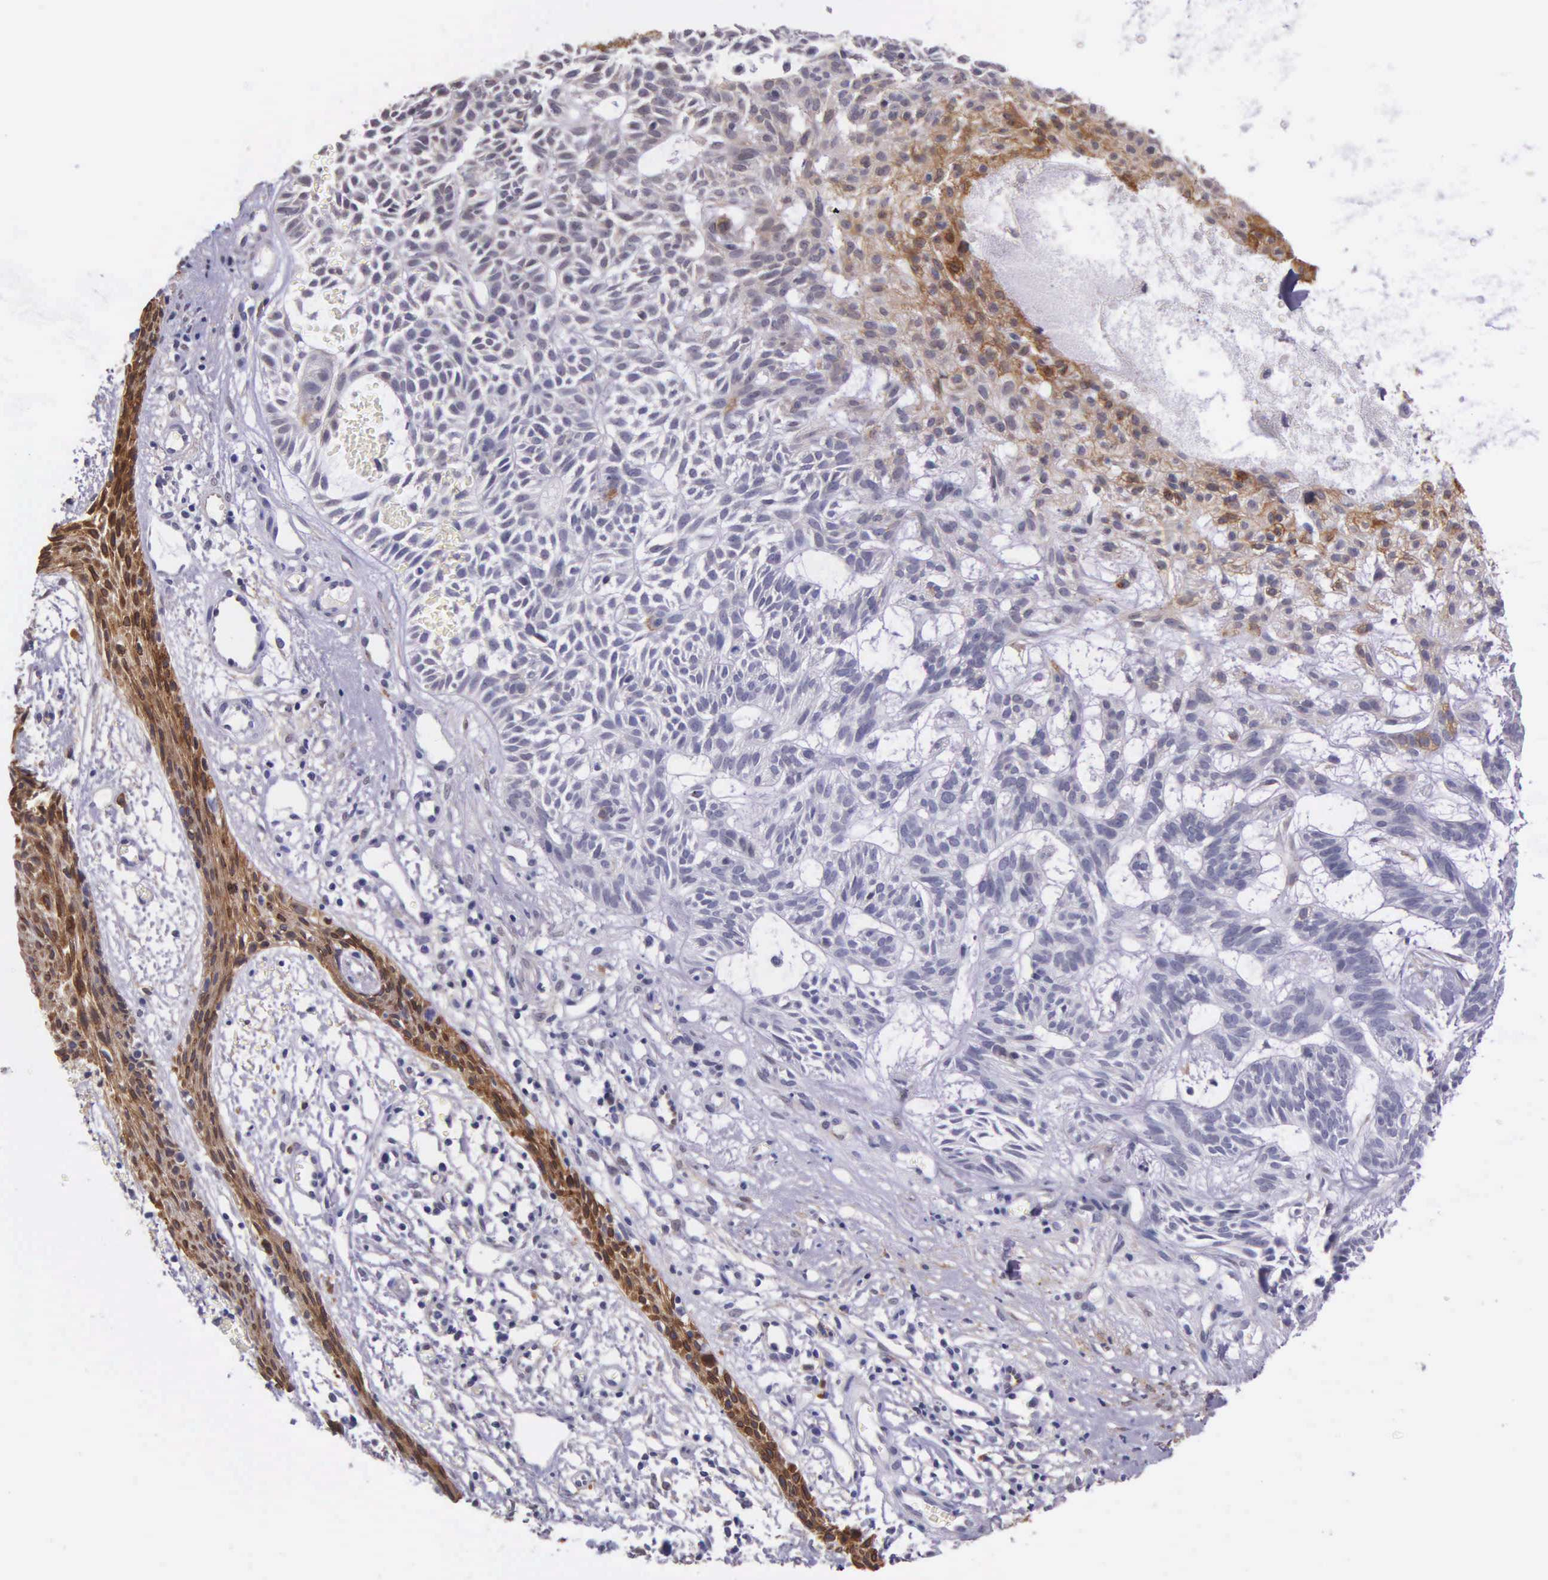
{"staining": {"intensity": "weak", "quantity": "<25%", "location": "cytoplasmic/membranous"}, "tissue": "skin cancer", "cell_type": "Tumor cells", "image_type": "cancer", "snomed": [{"axis": "morphology", "description": "Basal cell carcinoma"}, {"axis": "topography", "description": "Skin"}], "caption": "This is an immunohistochemistry photomicrograph of human skin basal cell carcinoma. There is no positivity in tumor cells.", "gene": "AHNAK2", "patient": {"sex": "male", "age": 75}}